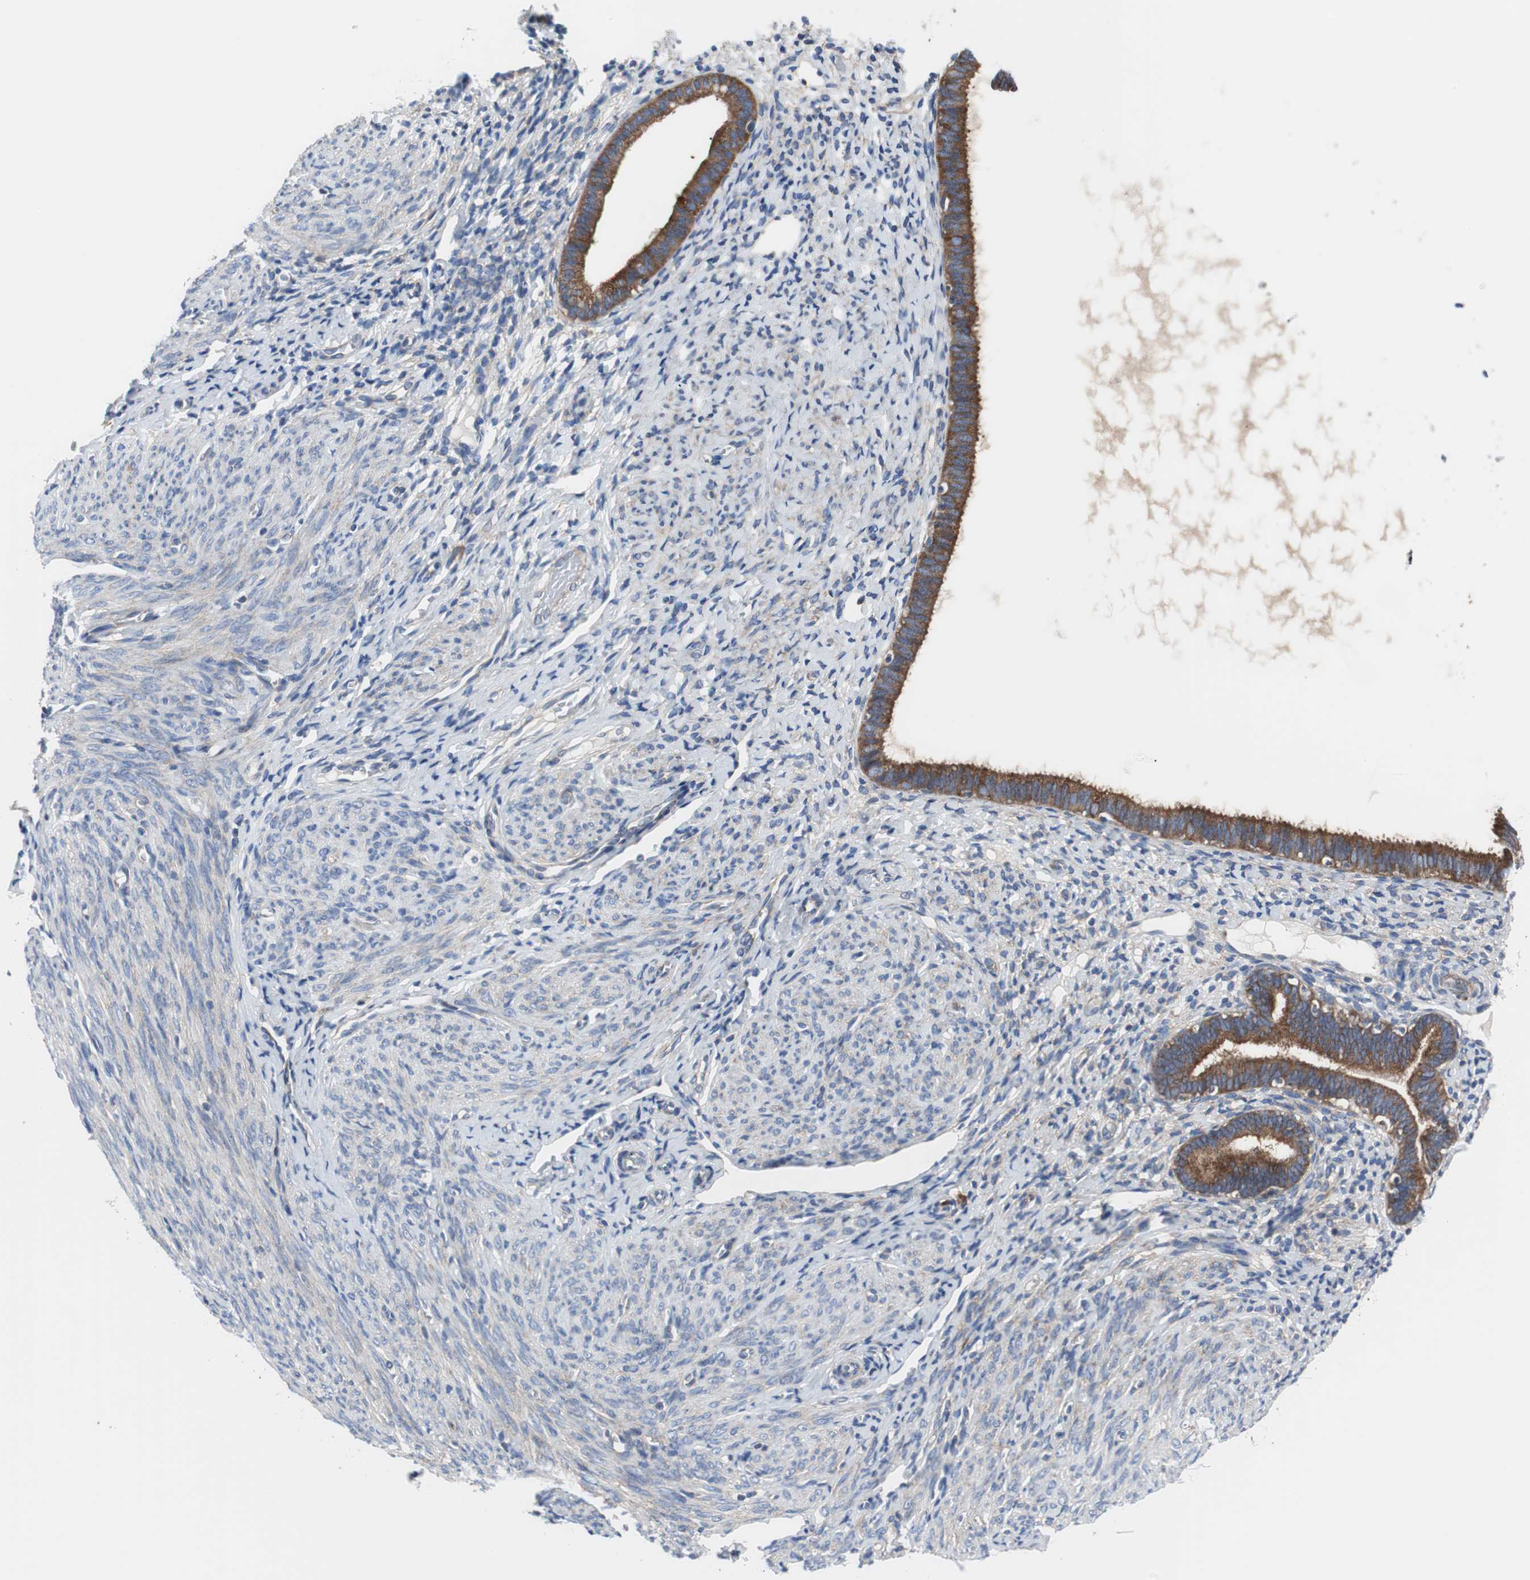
{"staining": {"intensity": "weak", "quantity": ">75%", "location": "cytoplasmic/membranous"}, "tissue": "endometrium", "cell_type": "Cells in endometrial stroma", "image_type": "normal", "snomed": [{"axis": "morphology", "description": "Normal tissue, NOS"}, {"axis": "topography", "description": "Endometrium"}], "caption": "Immunohistochemistry photomicrograph of unremarkable human endometrium stained for a protein (brown), which demonstrates low levels of weak cytoplasmic/membranous staining in about >75% of cells in endometrial stroma.", "gene": "BRAF", "patient": {"sex": "female", "age": 61}}